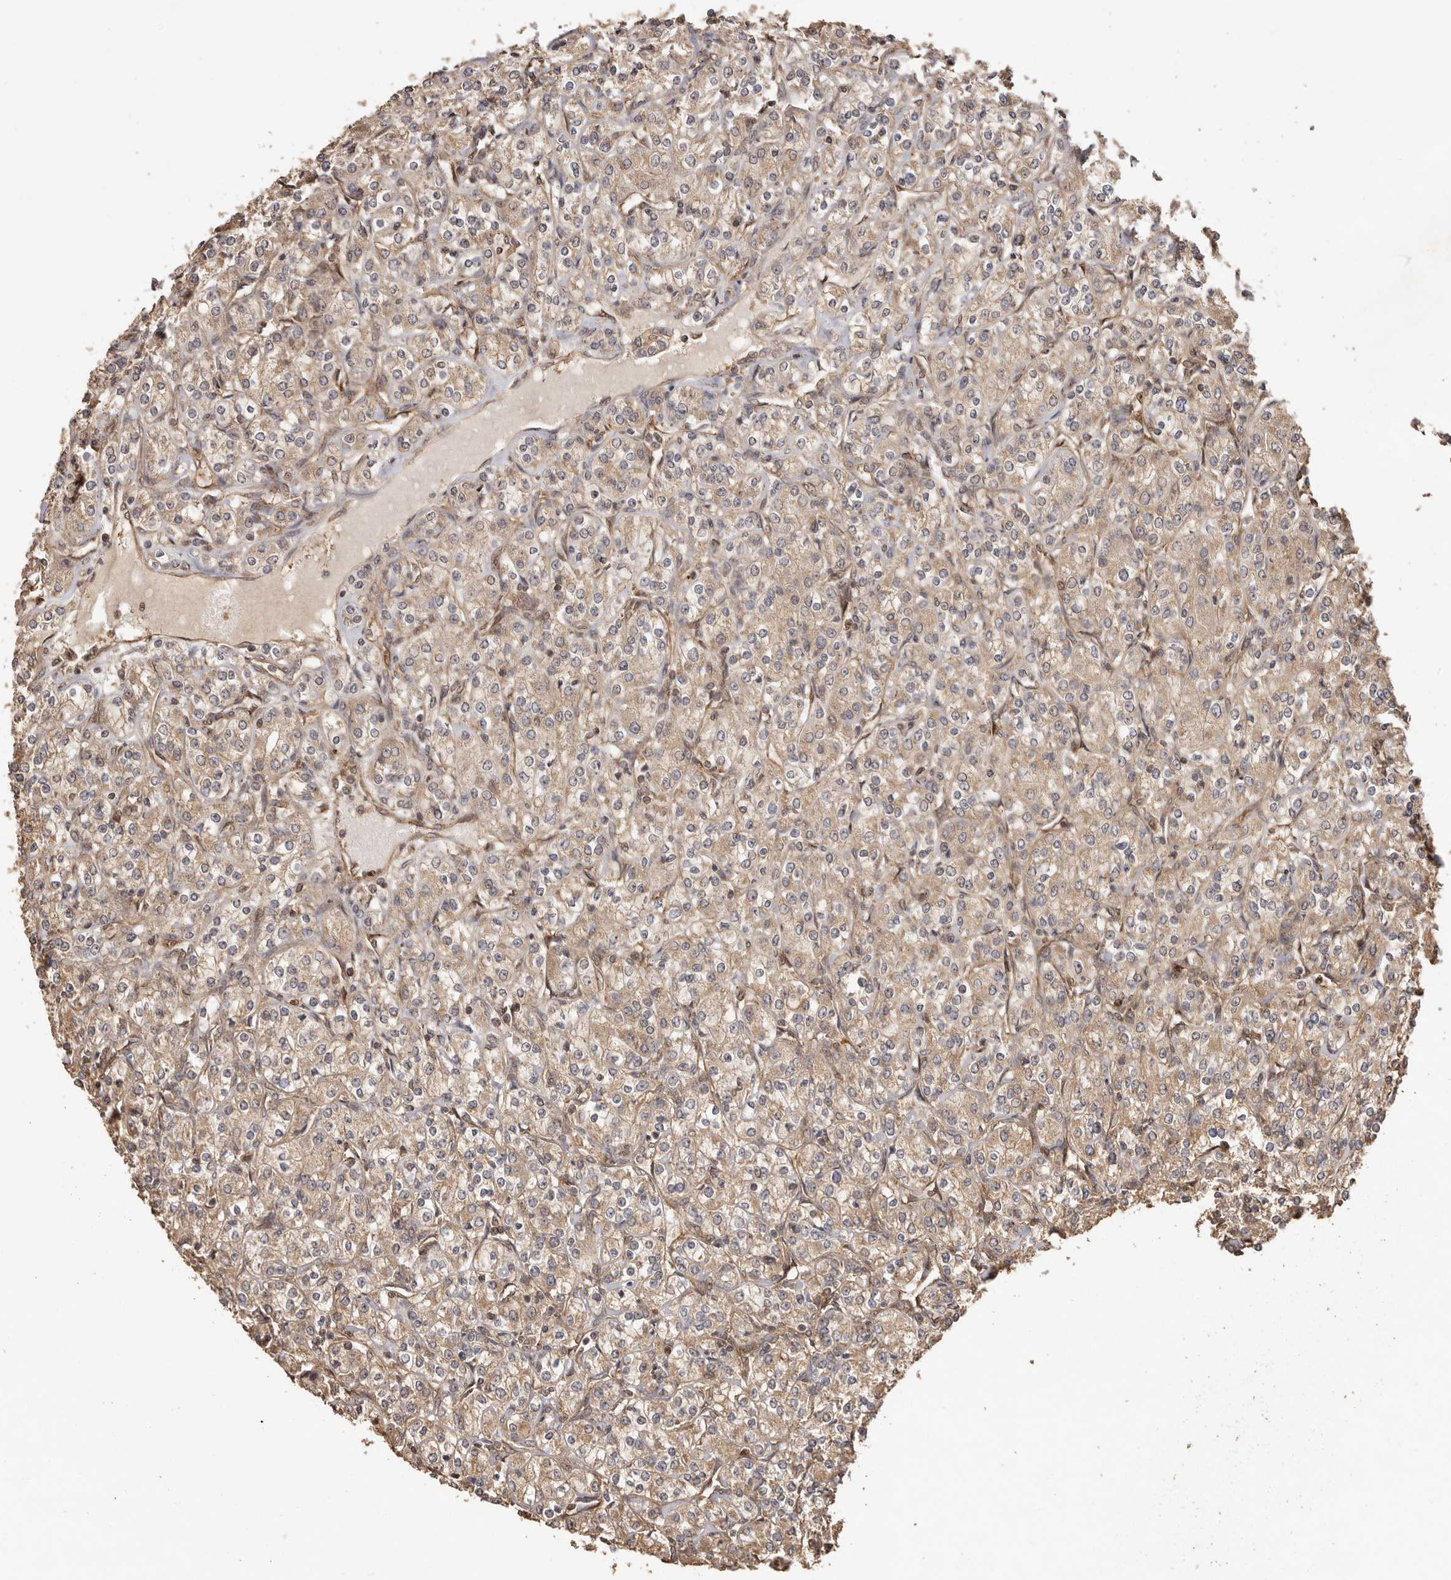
{"staining": {"intensity": "weak", "quantity": ">75%", "location": "cytoplasmic/membranous"}, "tissue": "renal cancer", "cell_type": "Tumor cells", "image_type": "cancer", "snomed": [{"axis": "morphology", "description": "Adenocarcinoma, NOS"}, {"axis": "topography", "description": "Kidney"}], "caption": "Immunohistochemical staining of renal cancer demonstrates weak cytoplasmic/membranous protein expression in approximately >75% of tumor cells.", "gene": "UBR2", "patient": {"sex": "male", "age": 77}}